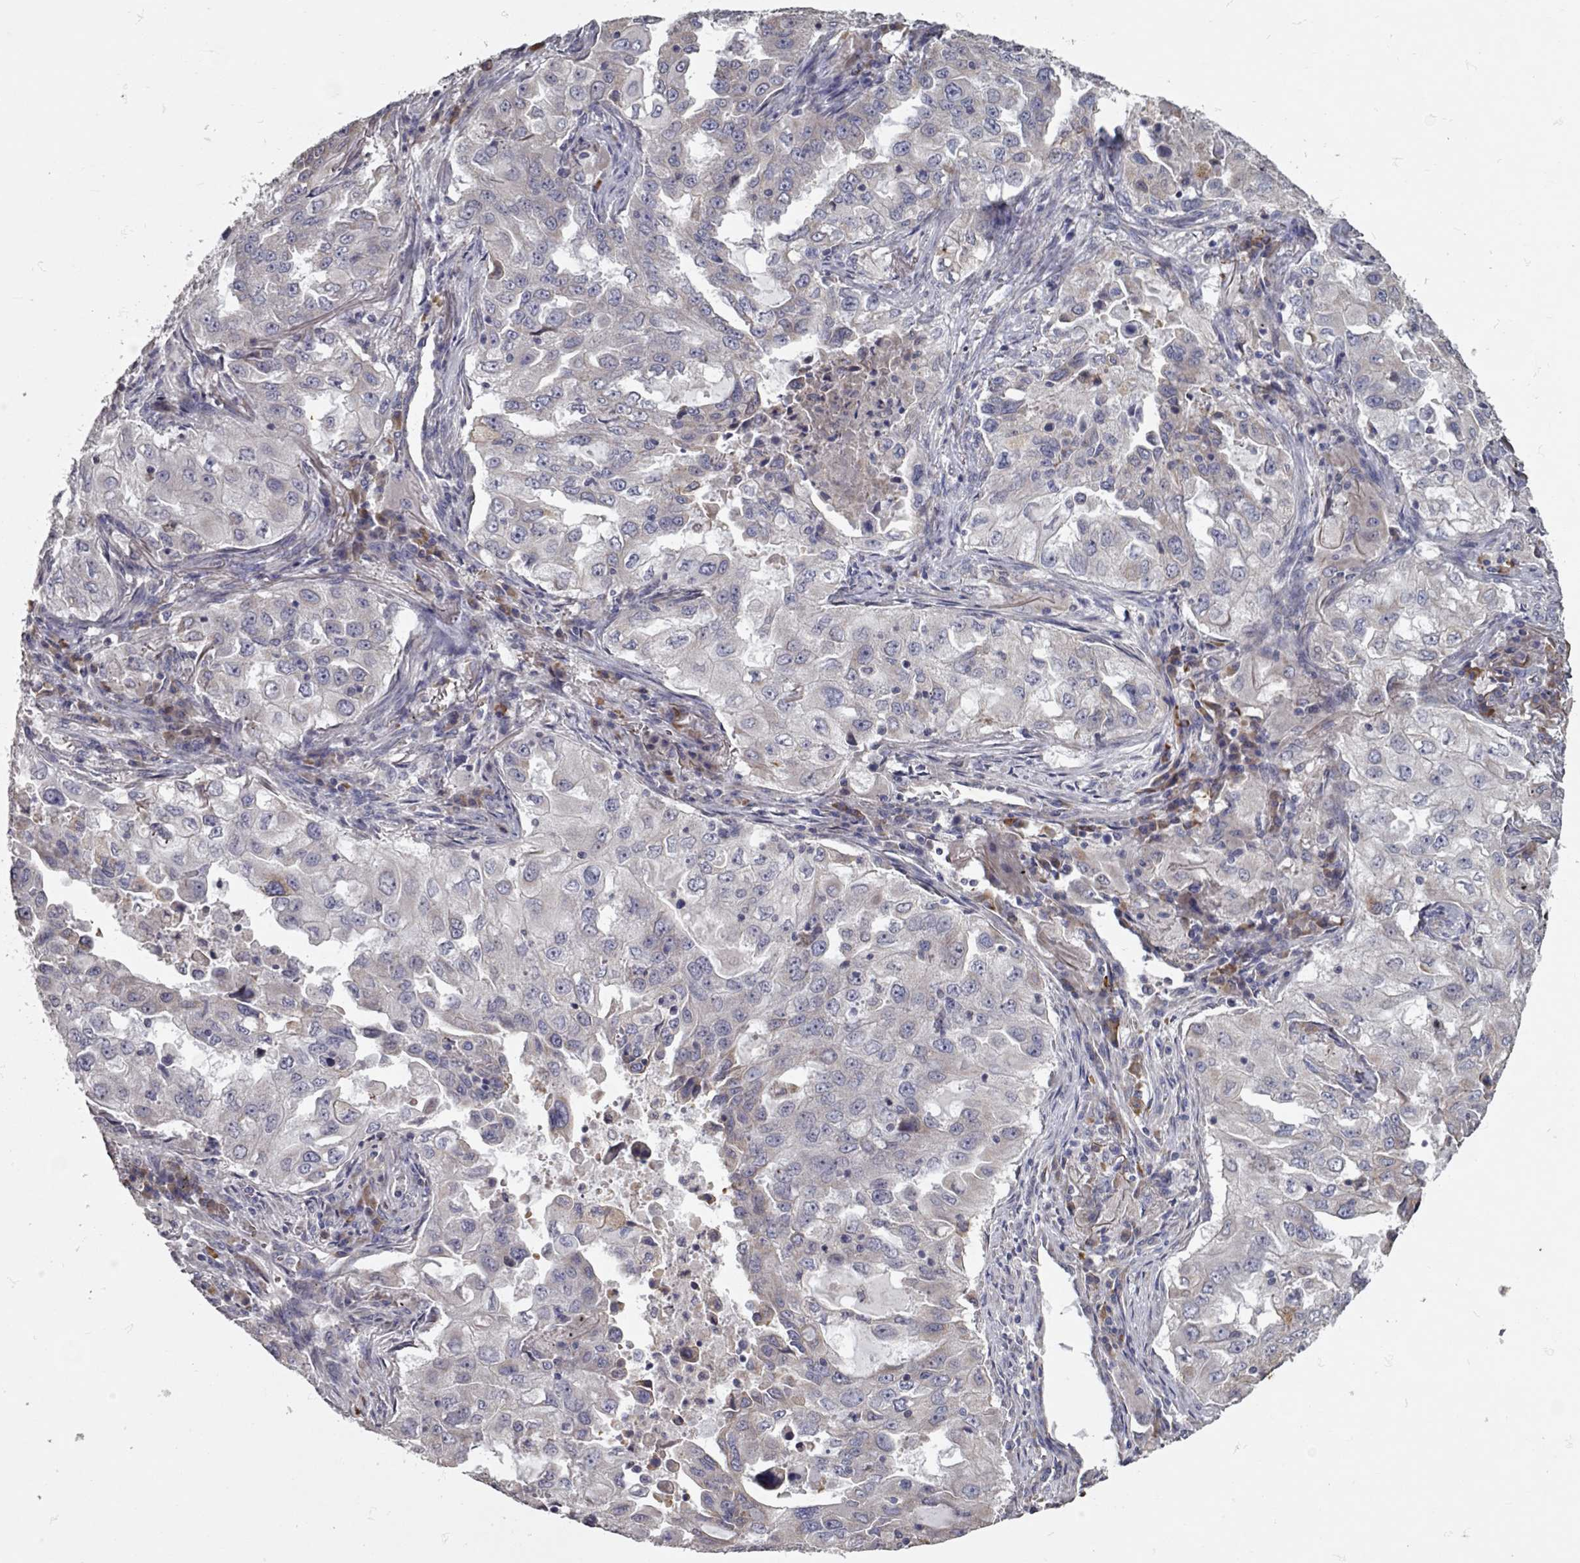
{"staining": {"intensity": "weak", "quantity": "<25%", "location": "cytoplasmic/membranous"}, "tissue": "lung cancer", "cell_type": "Tumor cells", "image_type": "cancer", "snomed": [{"axis": "morphology", "description": "Adenocarcinoma, NOS"}, {"axis": "topography", "description": "Lung"}], "caption": "High power microscopy image of an immunohistochemistry (IHC) photomicrograph of lung cancer (adenocarcinoma), revealing no significant positivity in tumor cells. (DAB (3,3'-diaminobenzidine) IHC visualized using brightfield microscopy, high magnification).", "gene": "XAGE2", "patient": {"sex": "female", "age": 61}}